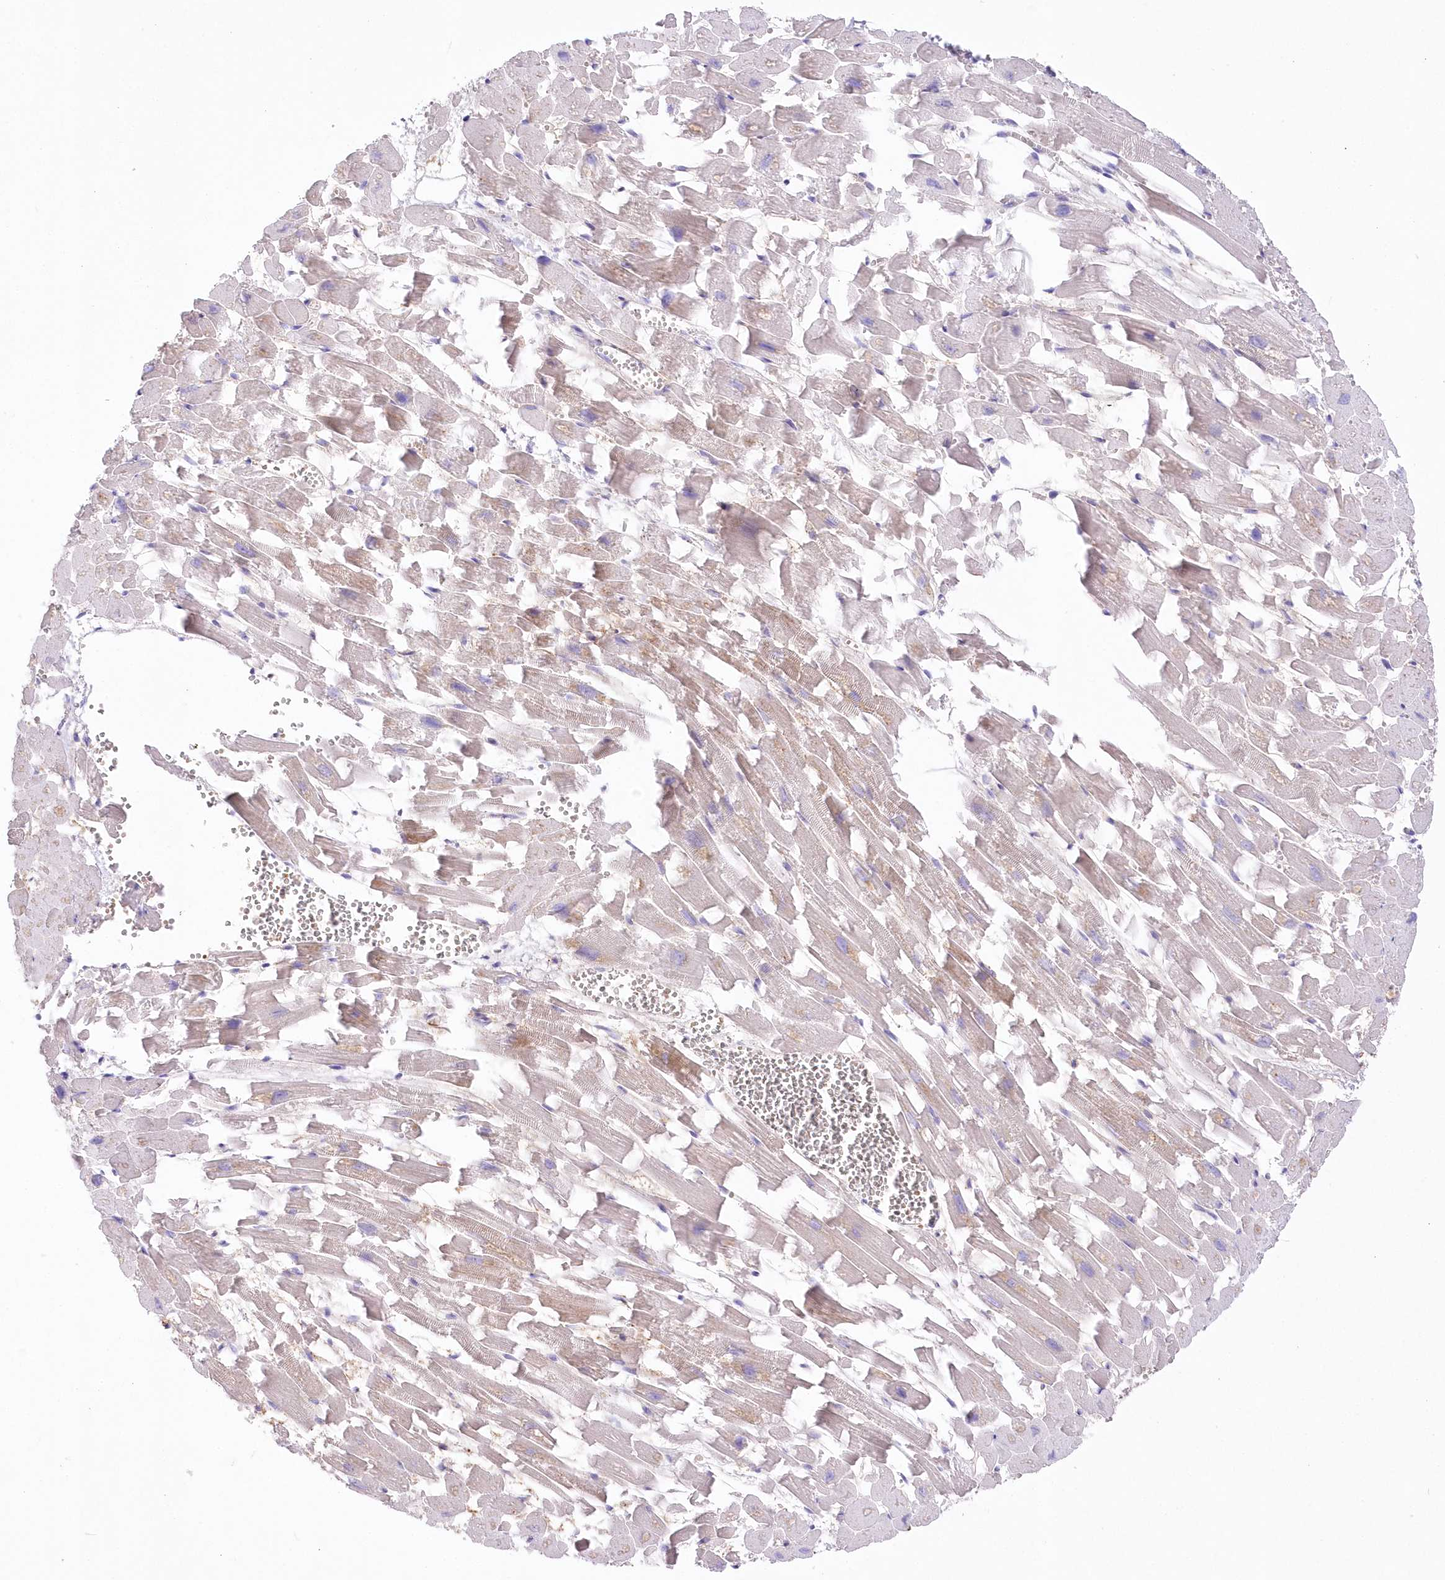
{"staining": {"intensity": "moderate", "quantity": "<25%", "location": "cytoplasmic/membranous"}, "tissue": "heart muscle", "cell_type": "Cardiomyocytes", "image_type": "normal", "snomed": [{"axis": "morphology", "description": "Normal tissue, NOS"}, {"axis": "topography", "description": "Heart"}], "caption": "A brown stain labels moderate cytoplasmic/membranous expression of a protein in cardiomyocytes of normal human heart muscle.", "gene": "DNAJC19", "patient": {"sex": "female", "age": 64}}